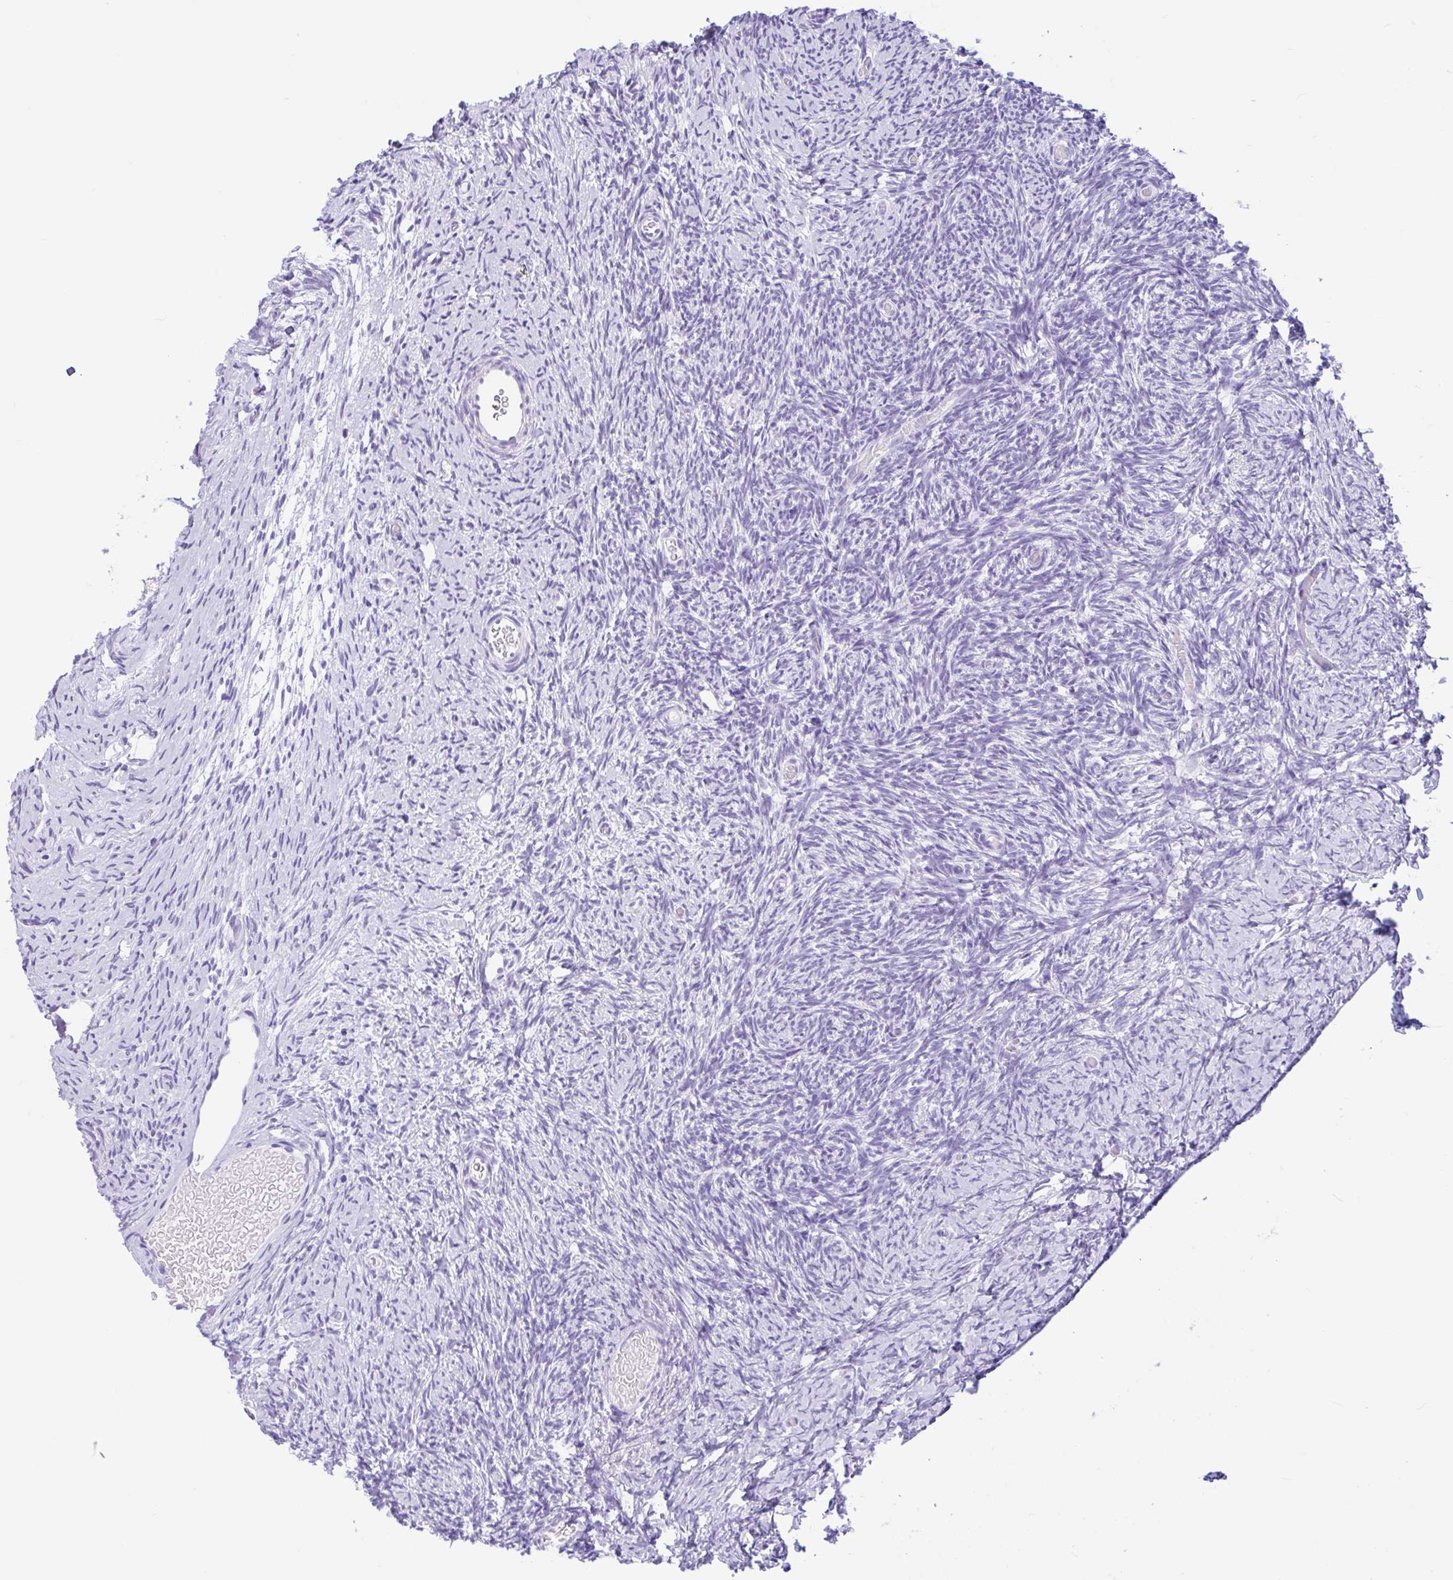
{"staining": {"intensity": "negative", "quantity": "none", "location": "none"}, "tissue": "ovary", "cell_type": "Follicle cells", "image_type": "normal", "snomed": [{"axis": "morphology", "description": "Normal tissue, NOS"}, {"axis": "topography", "description": "Ovary"}], "caption": "Normal ovary was stained to show a protein in brown. There is no significant expression in follicle cells.", "gene": "ENSG00000274792", "patient": {"sex": "female", "age": 39}}